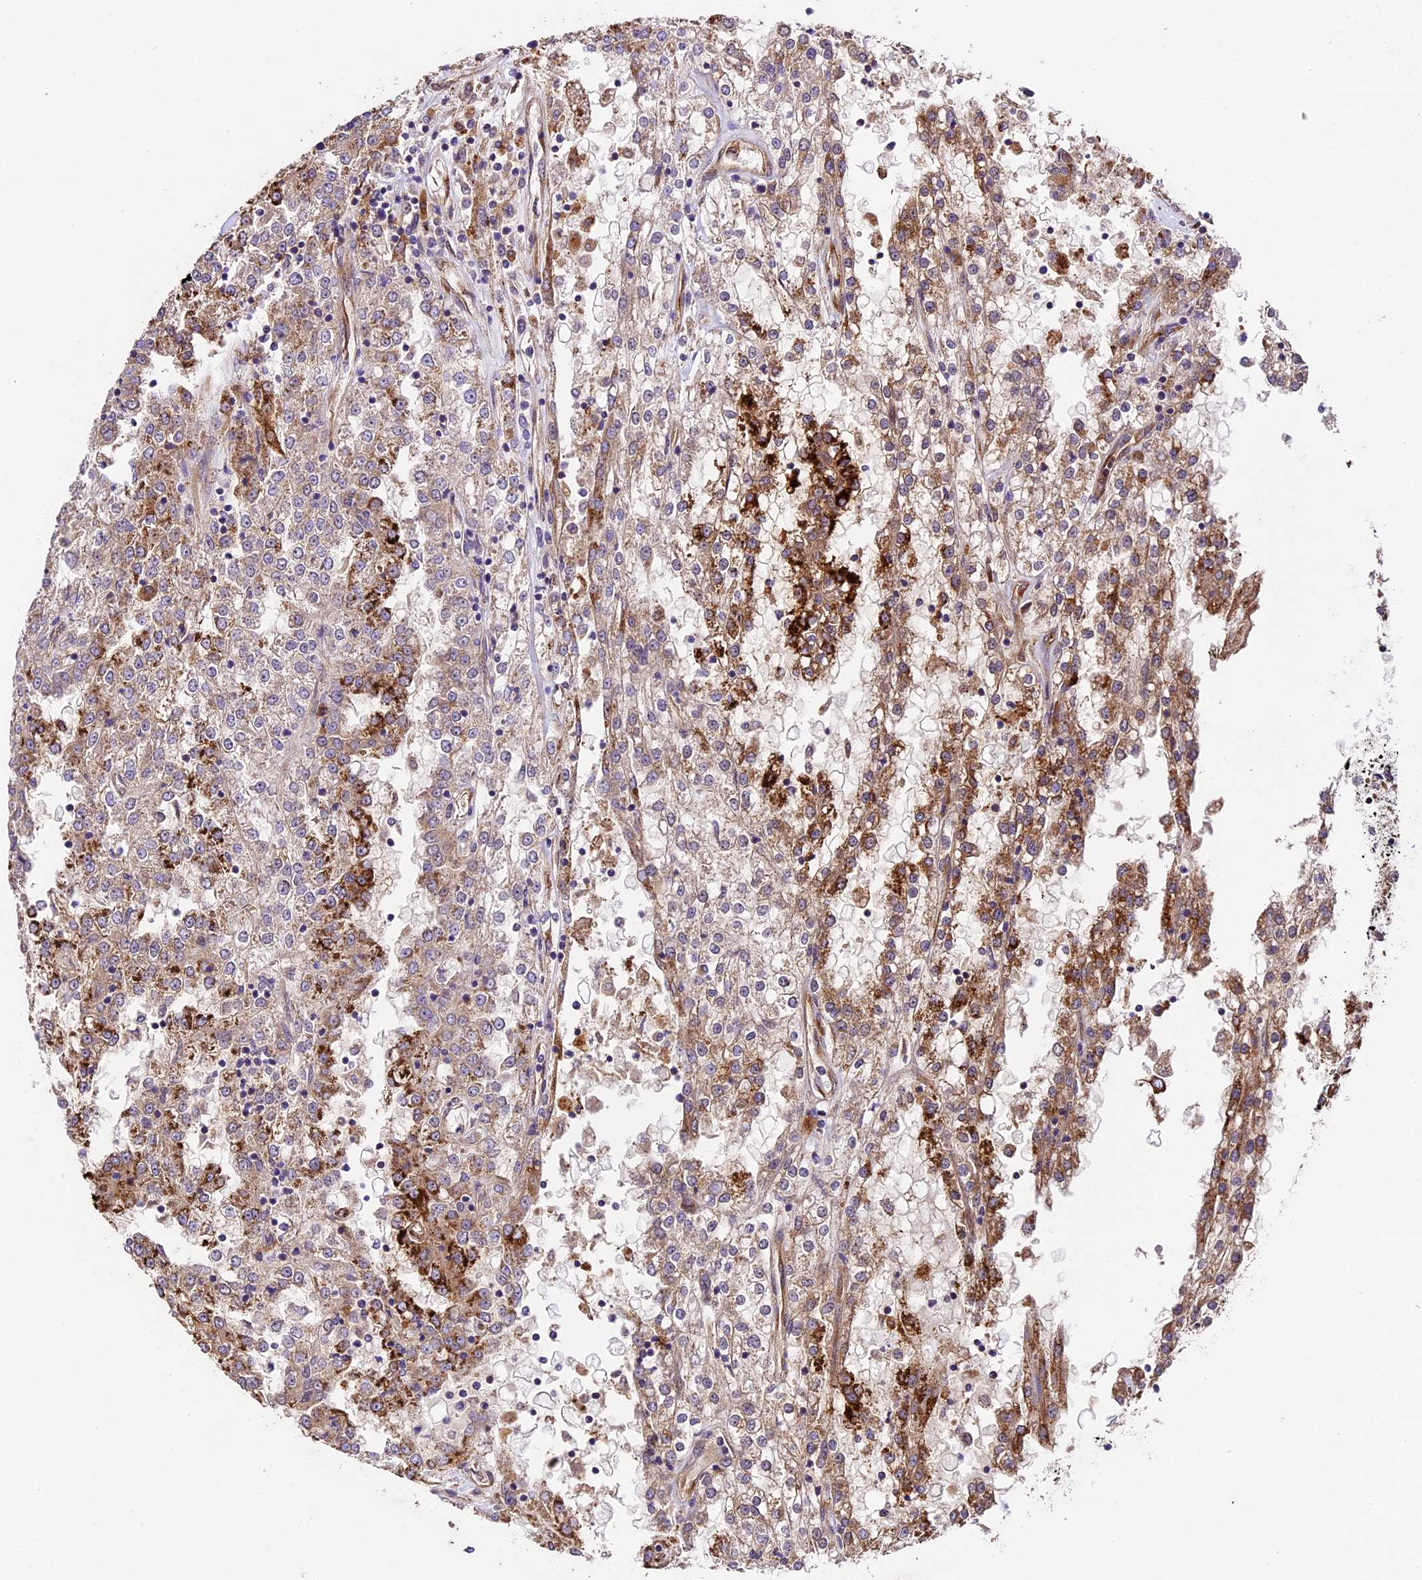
{"staining": {"intensity": "strong", "quantity": "25%-75%", "location": "cytoplasmic/membranous"}, "tissue": "renal cancer", "cell_type": "Tumor cells", "image_type": "cancer", "snomed": [{"axis": "morphology", "description": "Adenocarcinoma, NOS"}, {"axis": "topography", "description": "Kidney"}], "caption": "Tumor cells show strong cytoplasmic/membranous positivity in about 25%-75% of cells in renal cancer (adenocarcinoma). The staining was performed using DAB (3,3'-diaminobenzidine) to visualize the protein expression in brown, while the nuclei were stained in blue with hematoxylin (Magnification: 20x).", "gene": "LSM7", "patient": {"sex": "female", "age": 52}}